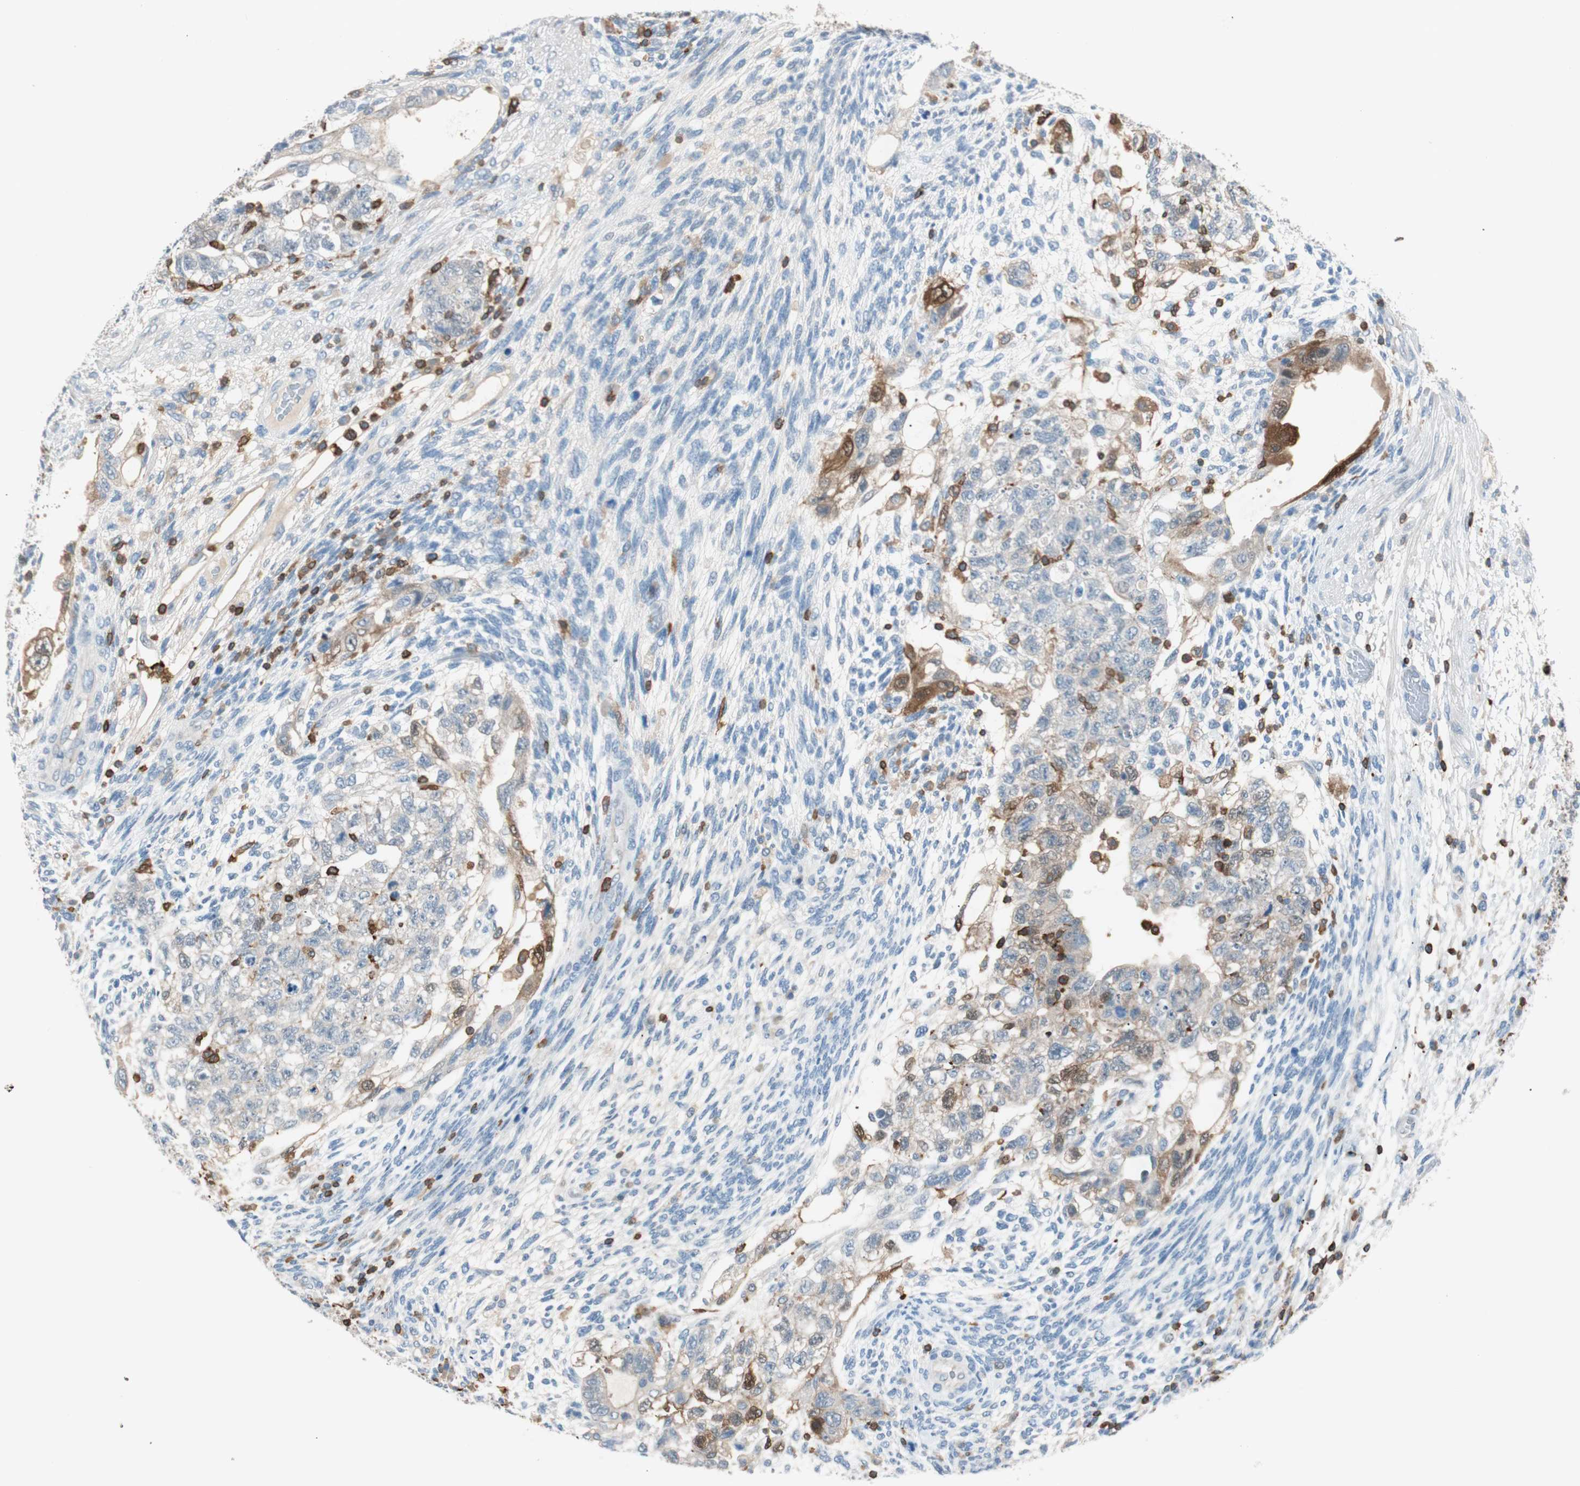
{"staining": {"intensity": "strong", "quantity": "<25%", "location": "cytoplasmic/membranous"}, "tissue": "testis cancer", "cell_type": "Tumor cells", "image_type": "cancer", "snomed": [{"axis": "morphology", "description": "Normal tissue, NOS"}, {"axis": "morphology", "description": "Carcinoma, Embryonal, NOS"}, {"axis": "topography", "description": "Testis"}], "caption": "There is medium levels of strong cytoplasmic/membranous expression in tumor cells of testis cancer (embryonal carcinoma), as demonstrated by immunohistochemical staining (brown color).", "gene": "HPGD", "patient": {"sex": "male", "age": 36}}